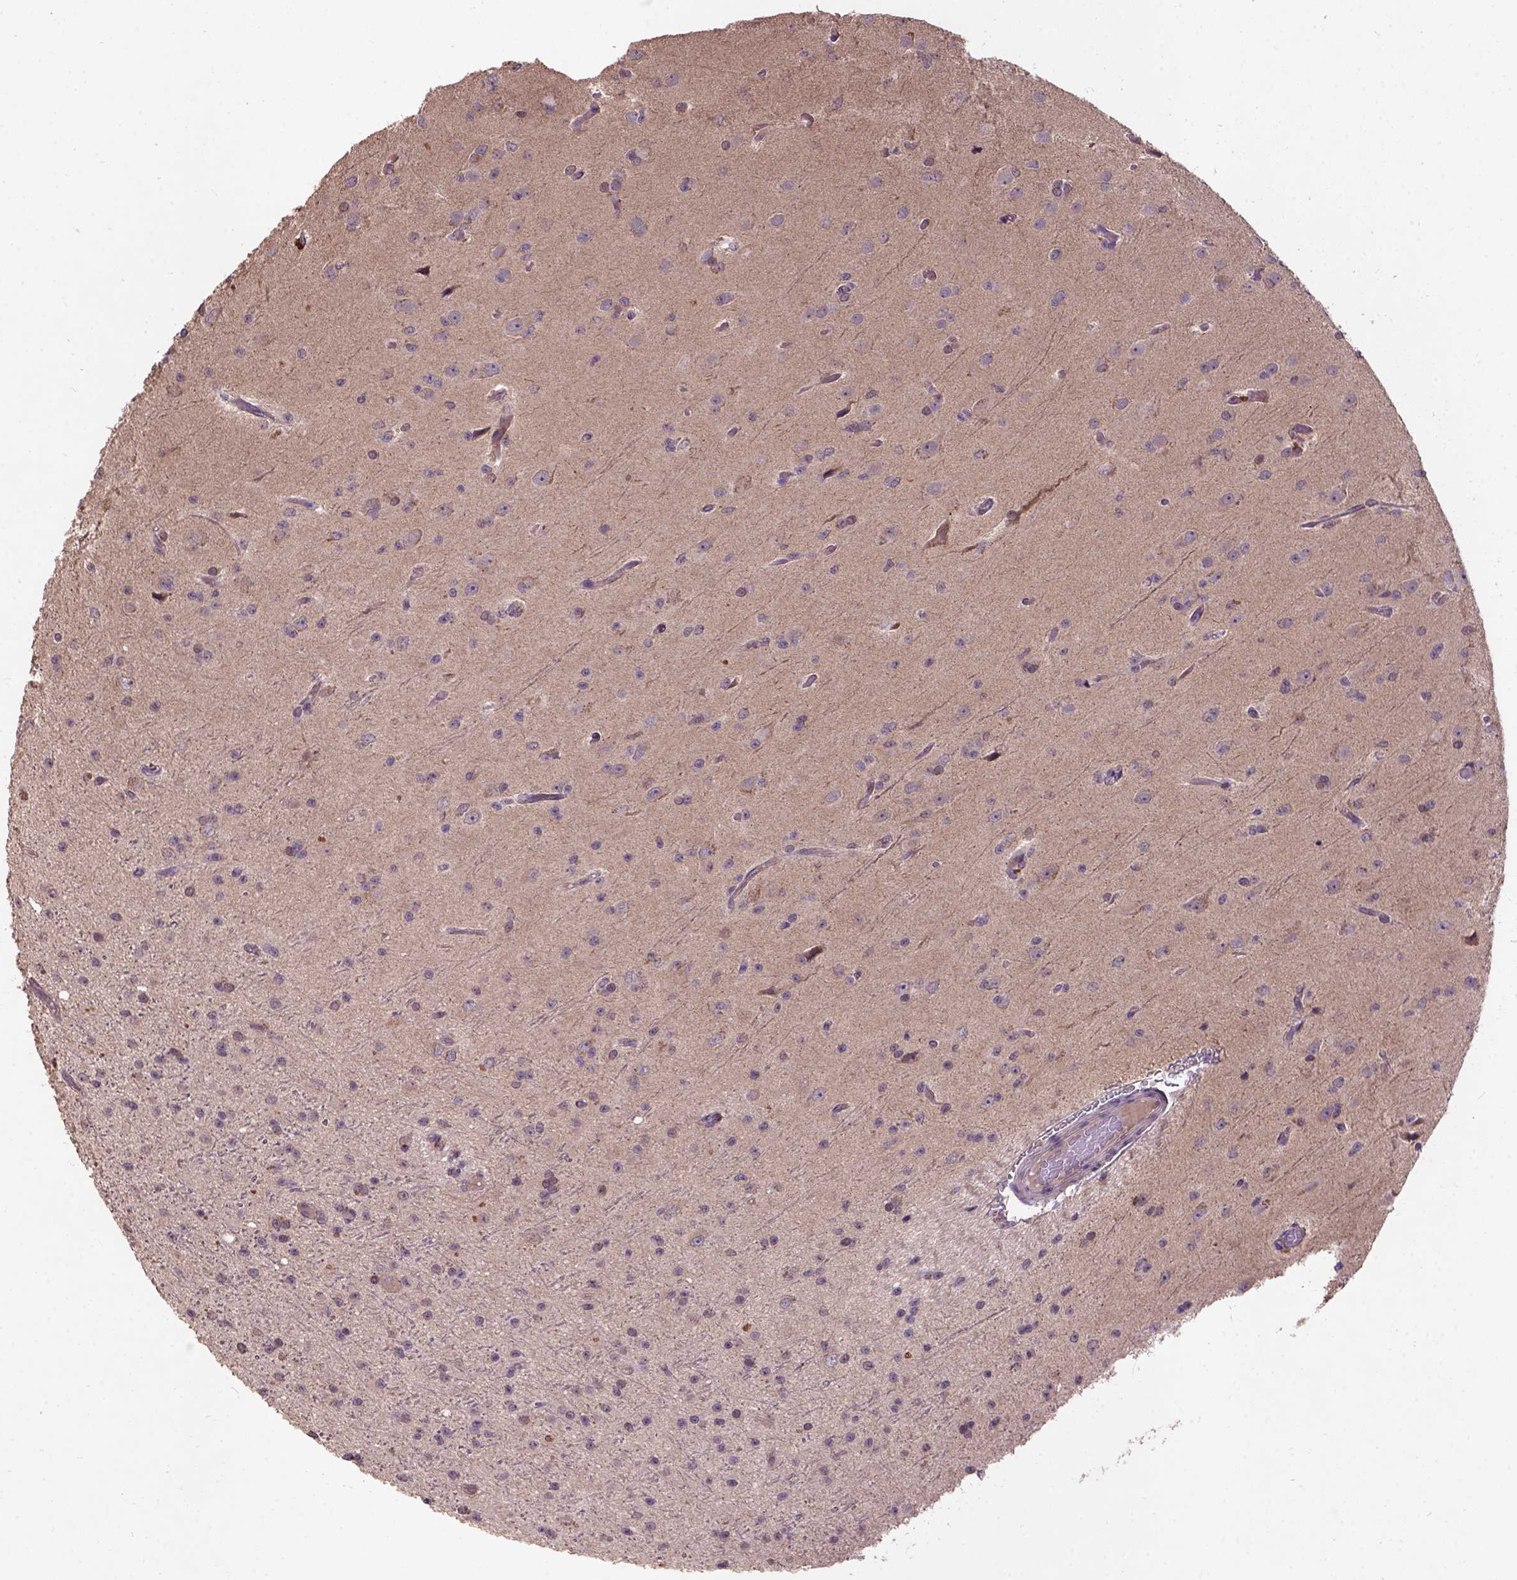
{"staining": {"intensity": "moderate", "quantity": "<25%", "location": "cytoplasmic/membranous"}, "tissue": "glioma", "cell_type": "Tumor cells", "image_type": "cancer", "snomed": [{"axis": "morphology", "description": "Glioma, malignant, Low grade"}, {"axis": "topography", "description": "Brain"}], "caption": "Human glioma stained with a protein marker exhibits moderate staining in tumor cells.", "gene": "KBTBD8", "patient": {"sex": "male", "age": 27}}